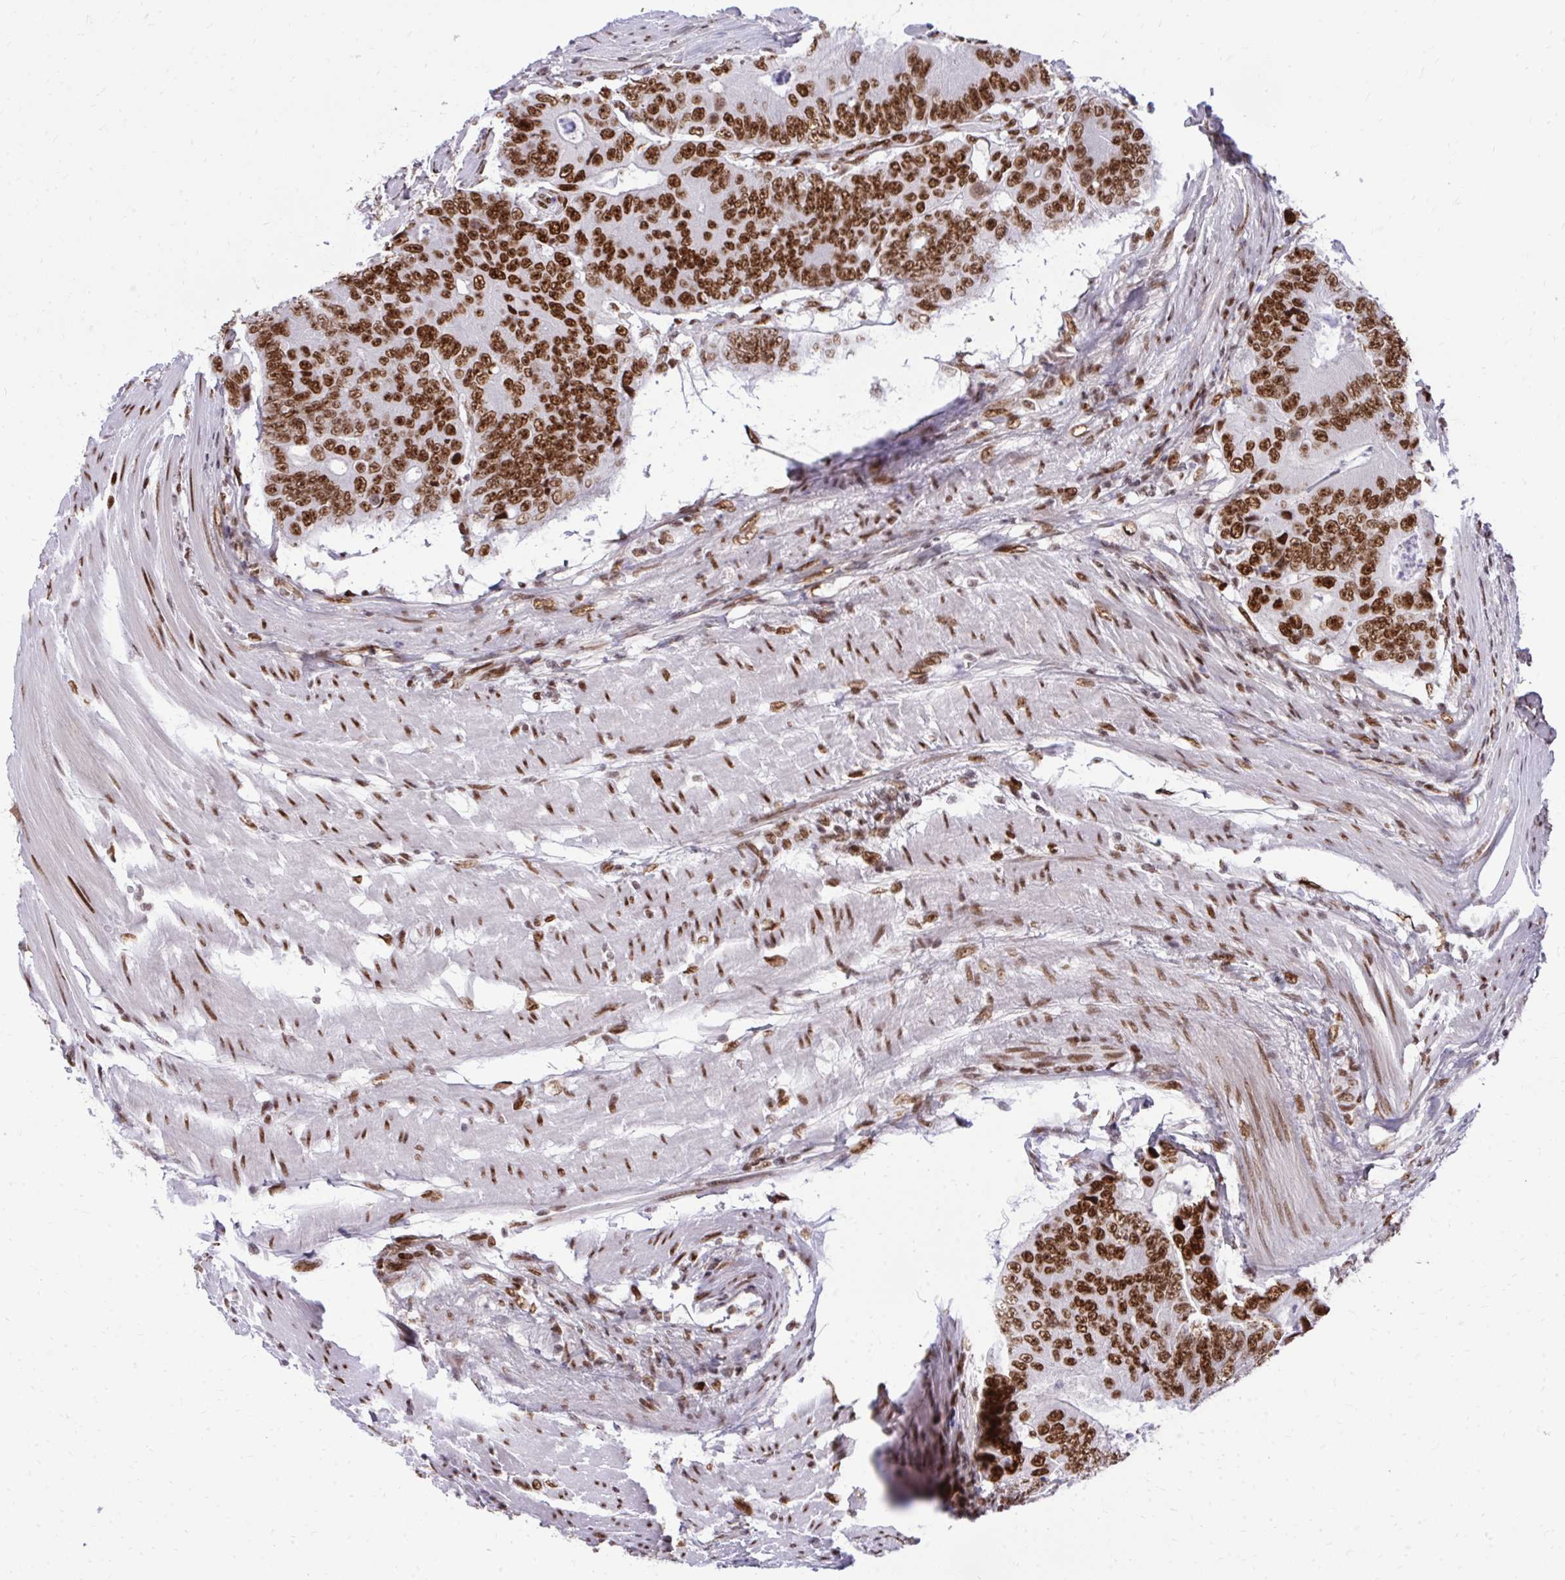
{"staining": {"intensity": "strong", "quantity": ">75%", "location": "nuclear"}, "tissue": "colorectal cancer", "cell_type": "Tumor cells", "image_type": "cancer", "snomed": [{"axis": "morphology", "description": "Adenocarcinoma, NOS"}, {"axis": "topography", "description": "Colon"}], "caption": "High-power microscopy captured an immunohistochemistry image of colorectal cancer (adenocarcinoma), revealing strong nuclear staining in about >75% of tumor cells.", "gene": "CDYL", "patient": {"sex": "female", "age": 48}}